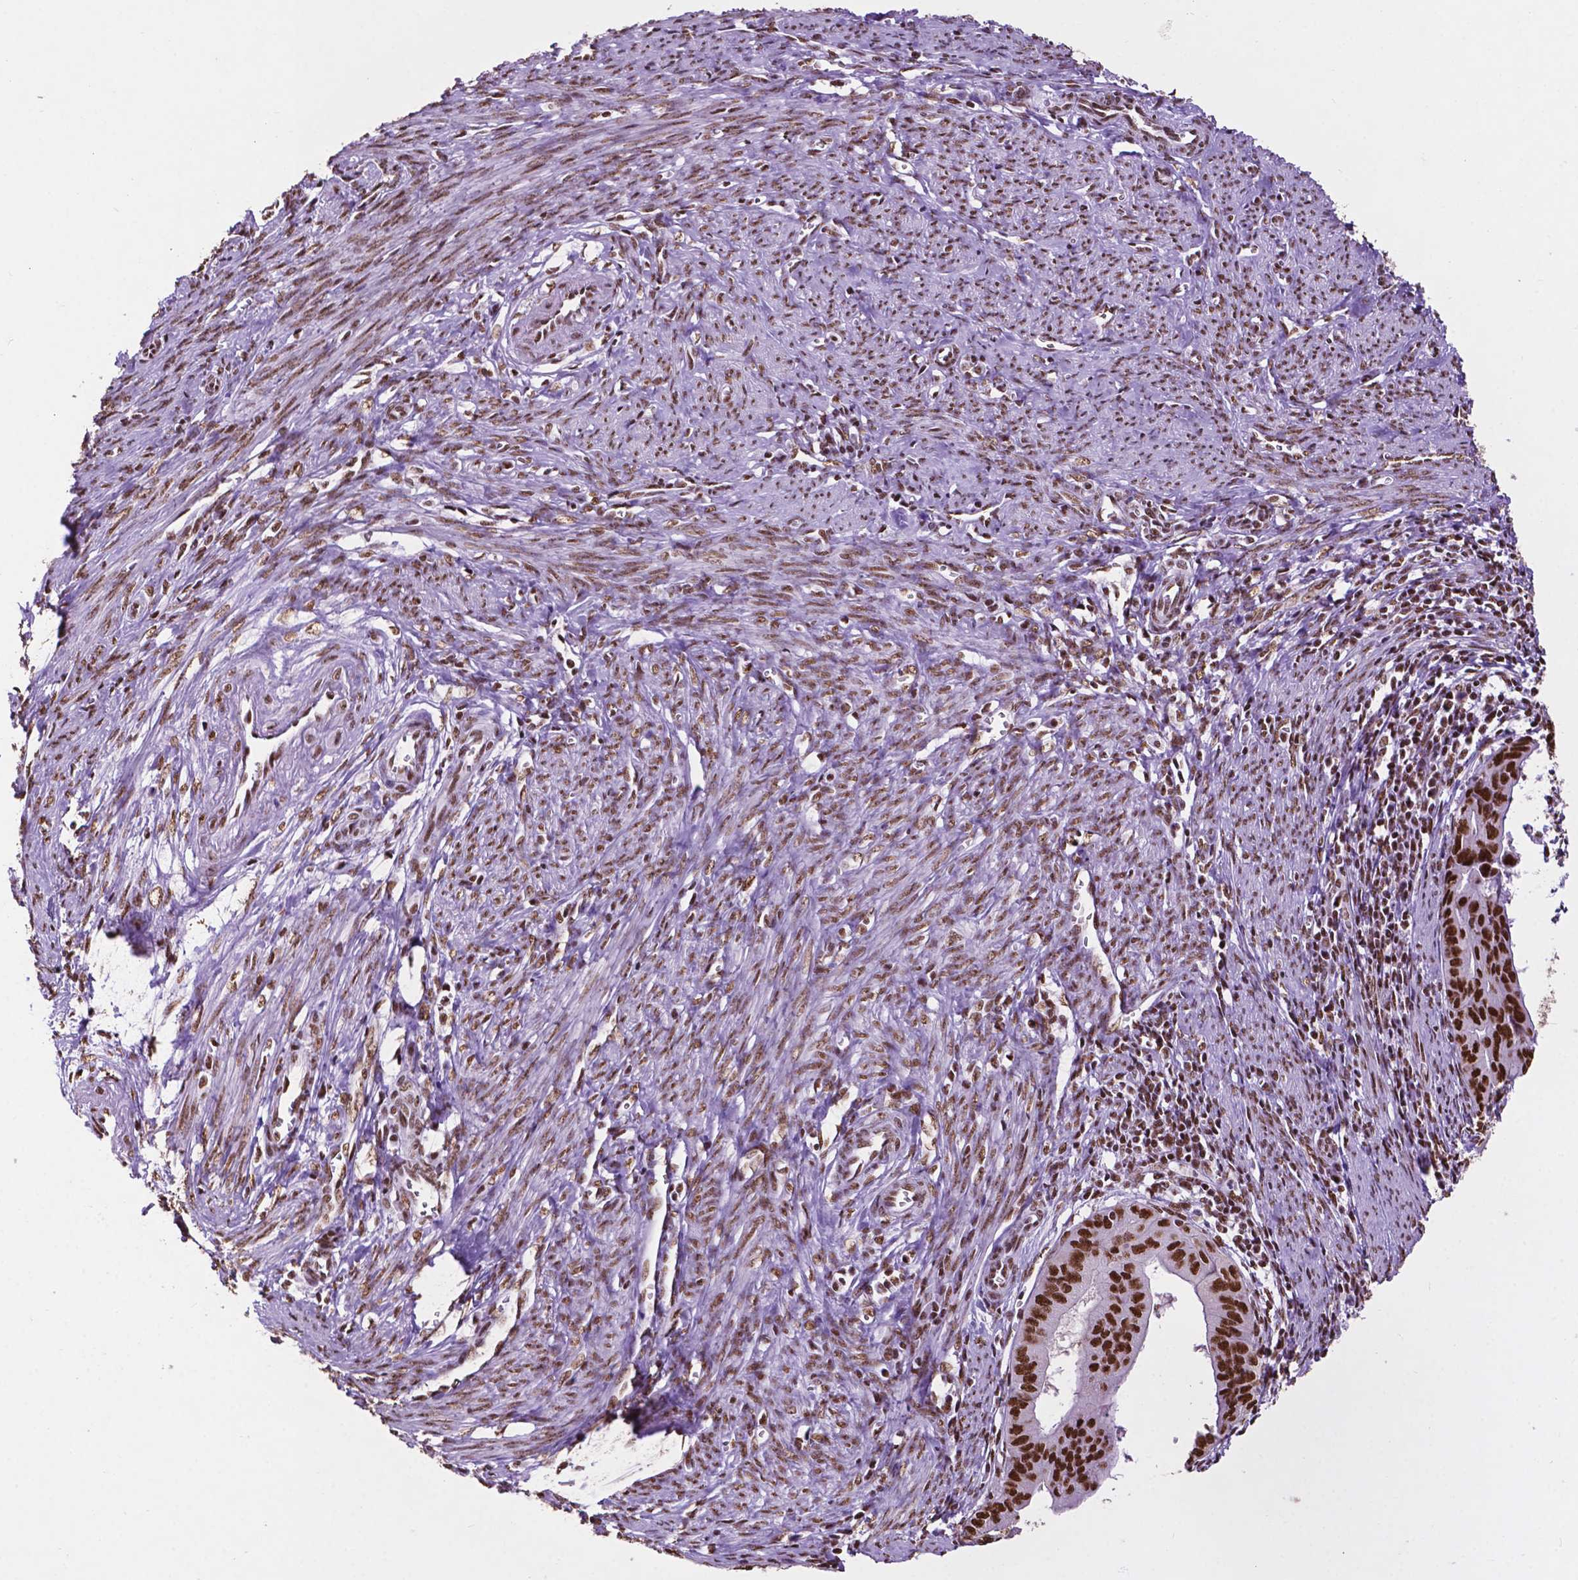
{"staining": {"intensity": "strong", "quantity": ">75%", "location": "nuclear"}, "tissue": "endometrial cancer", "cell_type": "Tumor cells", "image_type": "cancer", "snomed": [{"axis": "morphology", "description": "Adenocarcinoma, NOS"}, {"axis": "topography", "description": "Endometrium"}], "caption": "Immunohistochemical staining of human endometrial adenocarcinoma reveals strong nuclear protein staining in about >75% of tumor cells. (Stains: DAB in brown, nuclei in blue, Microscopy: brightfield microscopy at high magnification).", "gene": "CCAR2", "patient": {"sex": "female", "age": 65}}